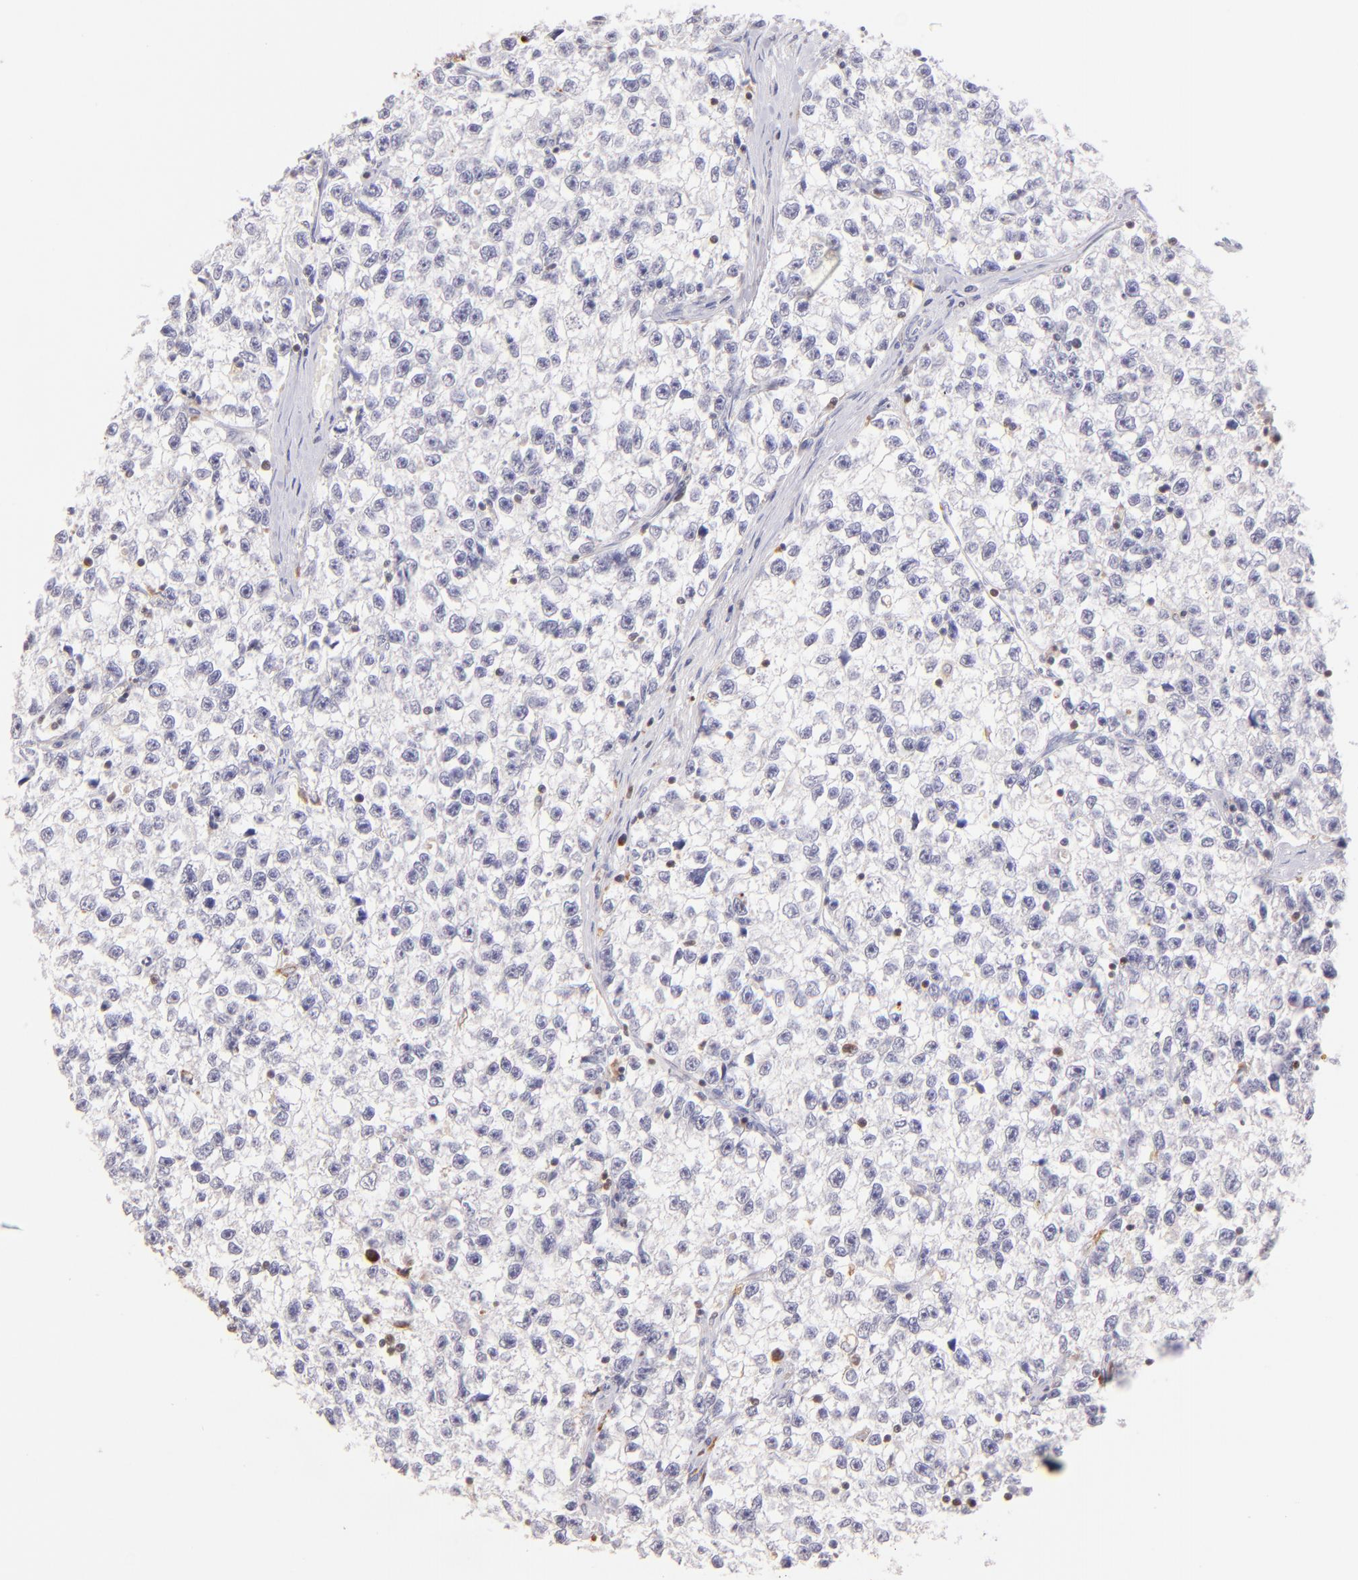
{"staining": {"intensity": "negative", "quantity": "none", "location": "none"}, "tissue": "testis cancer", "cell_type": "Tumor cells", "image_type": "cancer", "snomed": [{"axis": "morphology", "description": "Seminoma, NOS"}, {"axis": "morphology", "description": "Carcinoma, Embryonal, NOS"}, {"axis": "topography", "description": "Testis"}], "caption": "Photomicrograph shows no protein positivity in tumor cells of testis cancer (embryonal carcinoma) tissue.", "gene": "ZAP70", "patient": {"sex": "male", "age": 30}}